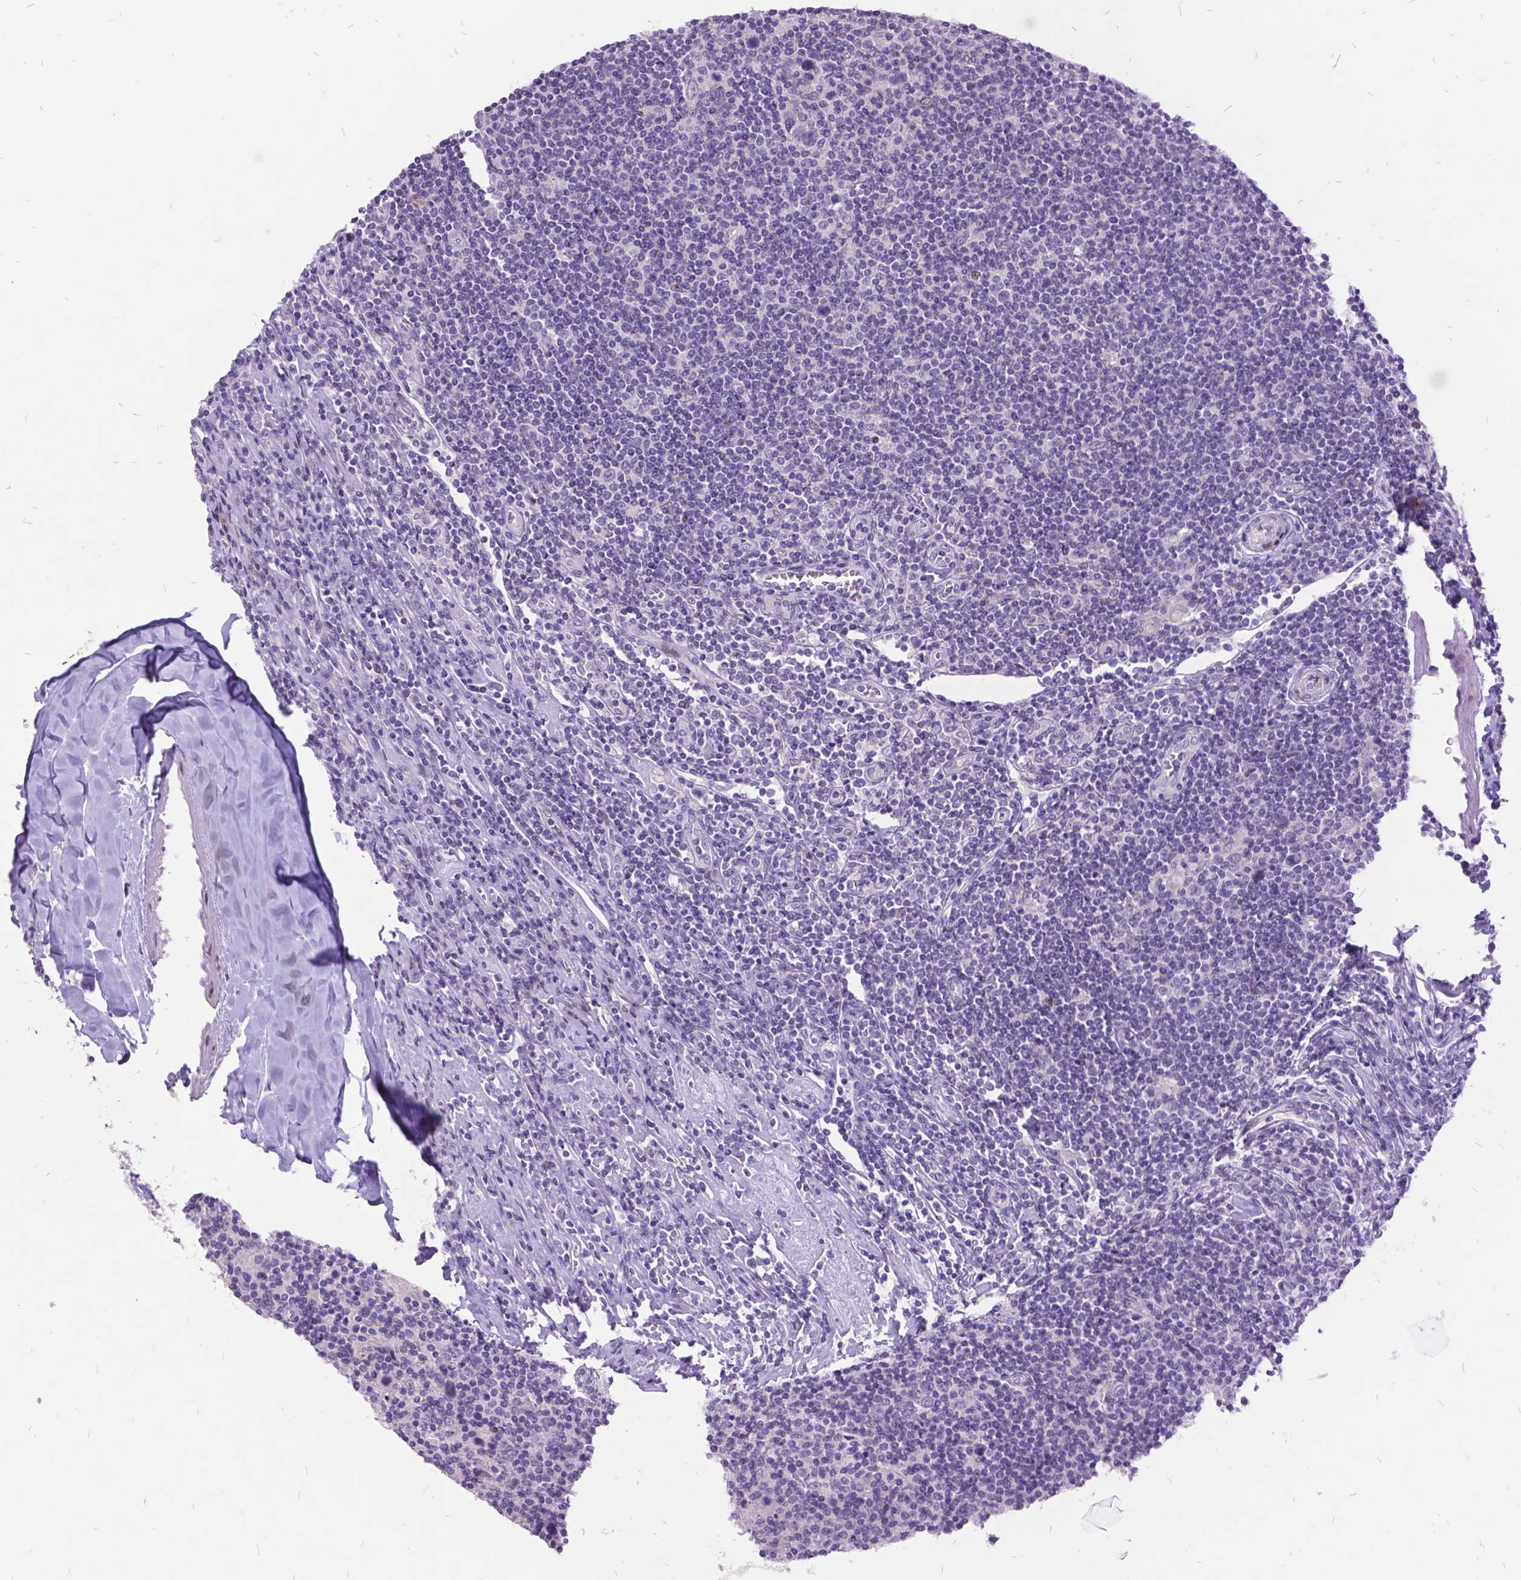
{"staining": {"intensity": "negative", "quantity": "none", "location": "none"}, "tissue": "lymphoma", "cell_type": "Tumor cells", "image_type": "cancer", "snomed": [{"axis": "morphology", "description": "Hodgkin's disease, NOS"}, {"axis": "topography", "description": "Lymph node"}], "caption": "High magnification brightfield microscopy of lymphoma stained with DAB (brown) and counterstained with hematoxylin (blue): tumor cells show no significant expression.", "gene": "ITGB6", "patient": {"sex": "male", "age": 40}}